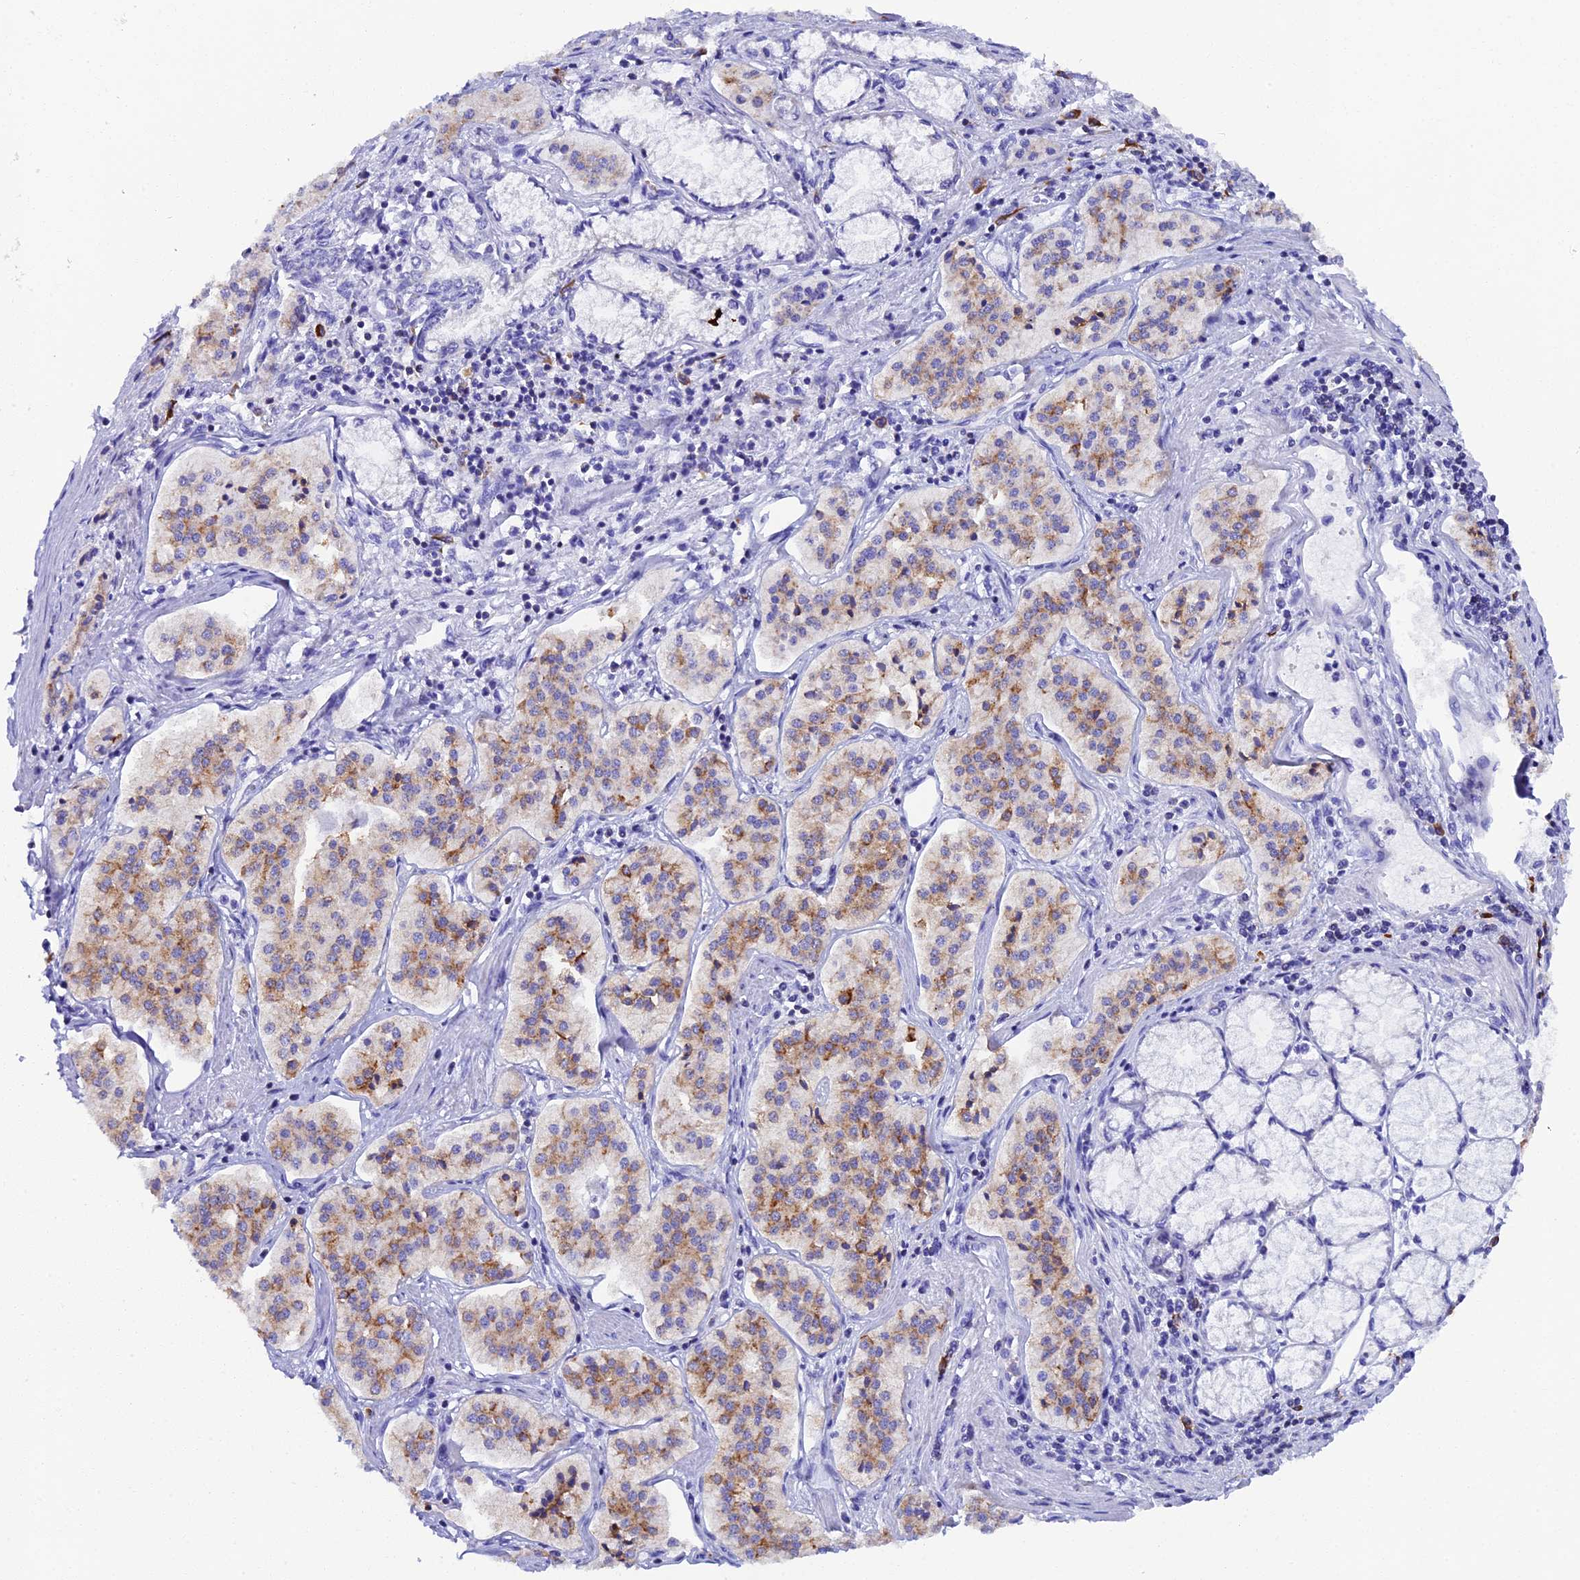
{"staining": {"intensity": "moderate", "quantity": "25%-75%", "location": "cytoplasmic/membranous"}, "tissue": "pancreatic cancer", "cell_type": "Tumor cells", "image_type": "cancer", "snomed": [{"axis": "morphology", "description": "Adenocarcinoma, NOS"}, {"axis": "topography", "description": "Pancreas"}], "caption": "The photomicrograph shows staining of adenocarcinoma (pancreatic), revealing moderate cytoplasmic/membranous protein positivity (brown color) within tumor cells.", "gene": "FKBP11", "patient": {"sex": "female", "age": 50}}